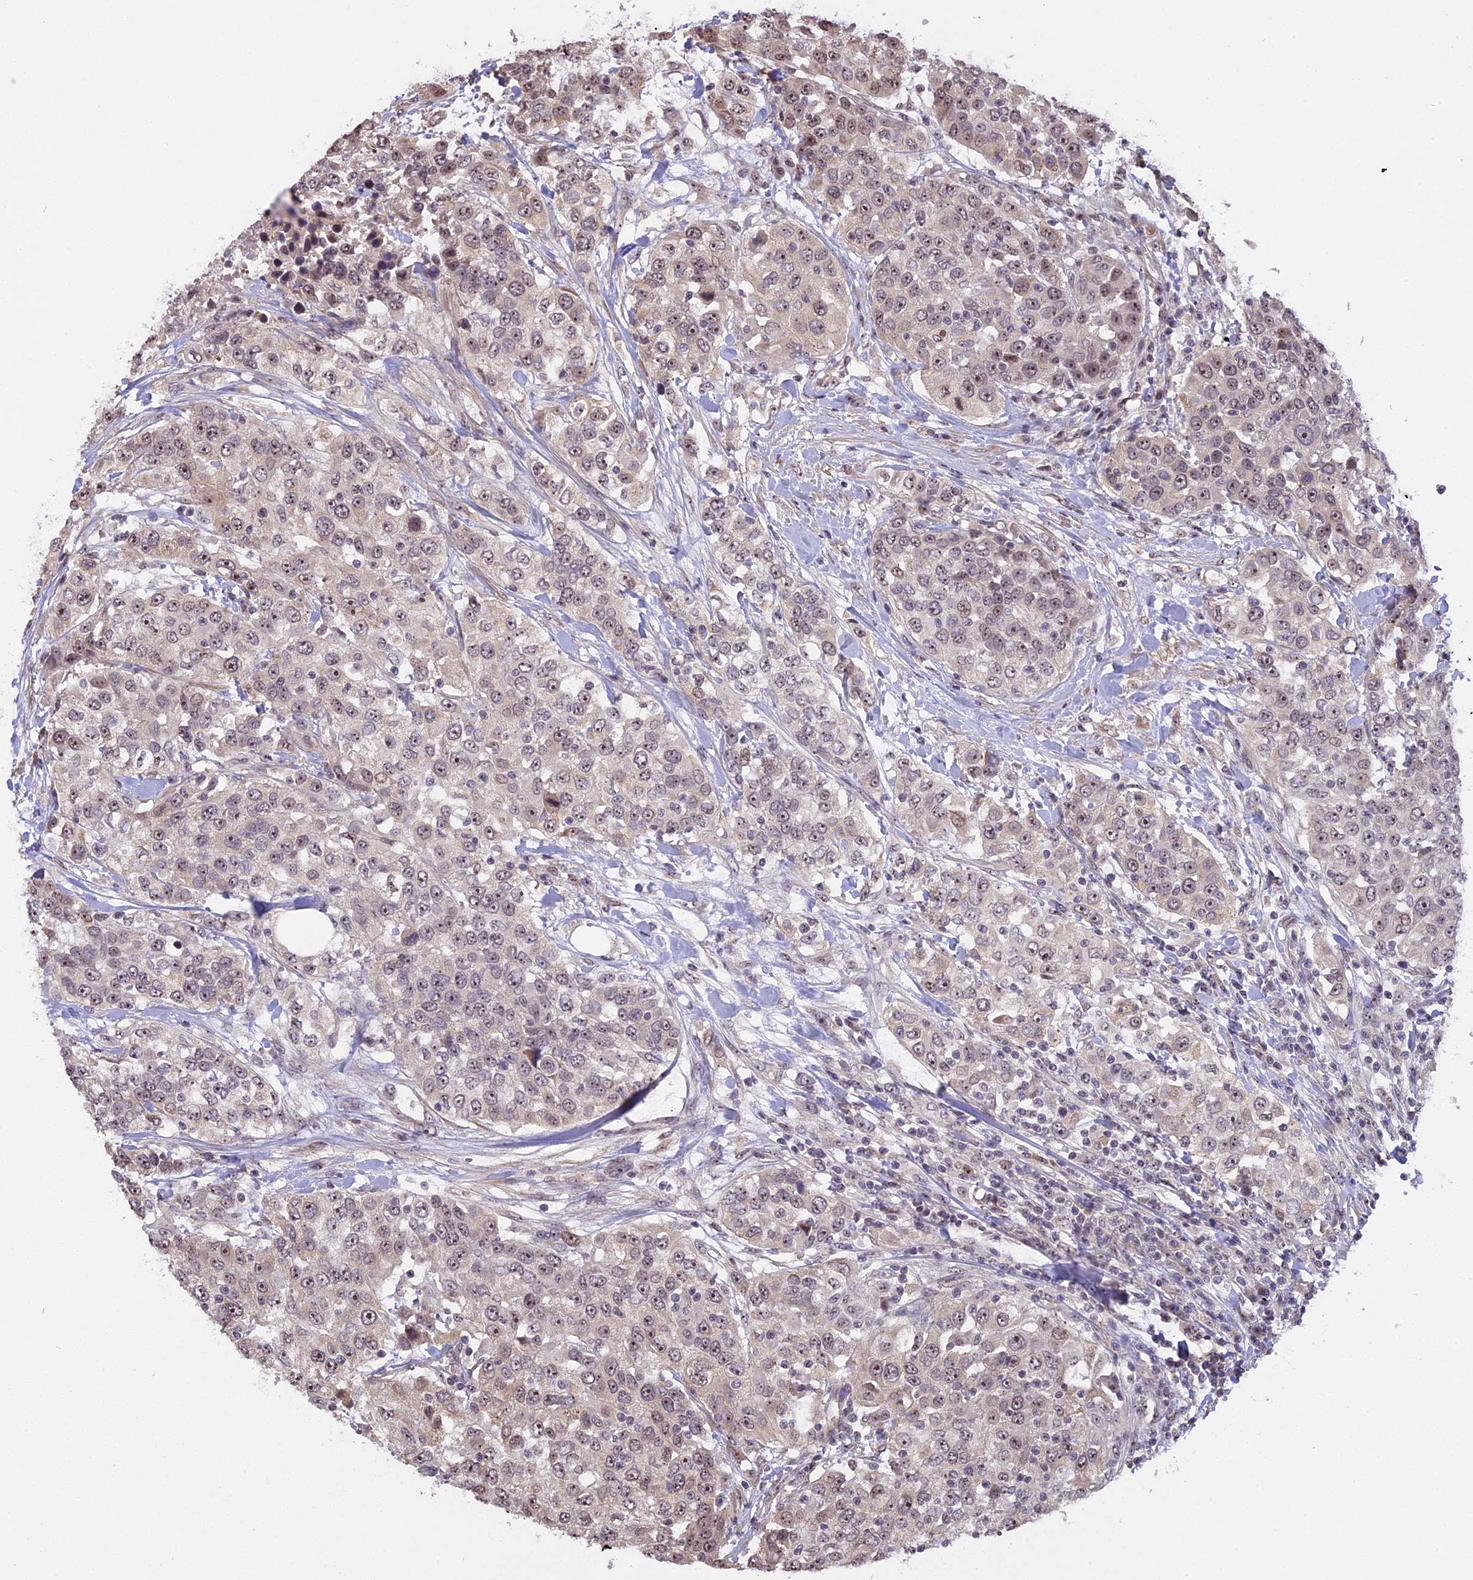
{"staining": {"intensity": "weak", "quantity": "25%-75%", "location": "nuclear"}, "tissue": "urothelial cancer", "cell_type": "Tumor cells", "image_type": "cancer", "snomed": [{"axis": "morphology", "description": "Urothelial carcinoma, High grade"}, {"axis": "topography", "description": "Urinary bladder"}], "caption": "Urothelial cancer stained with a brown dye displays weak nuclear positive positivity in approximately 25%-75% of tumor cells.", "gene": "MGA", "patient": {"sex": "female", "age": 80}}